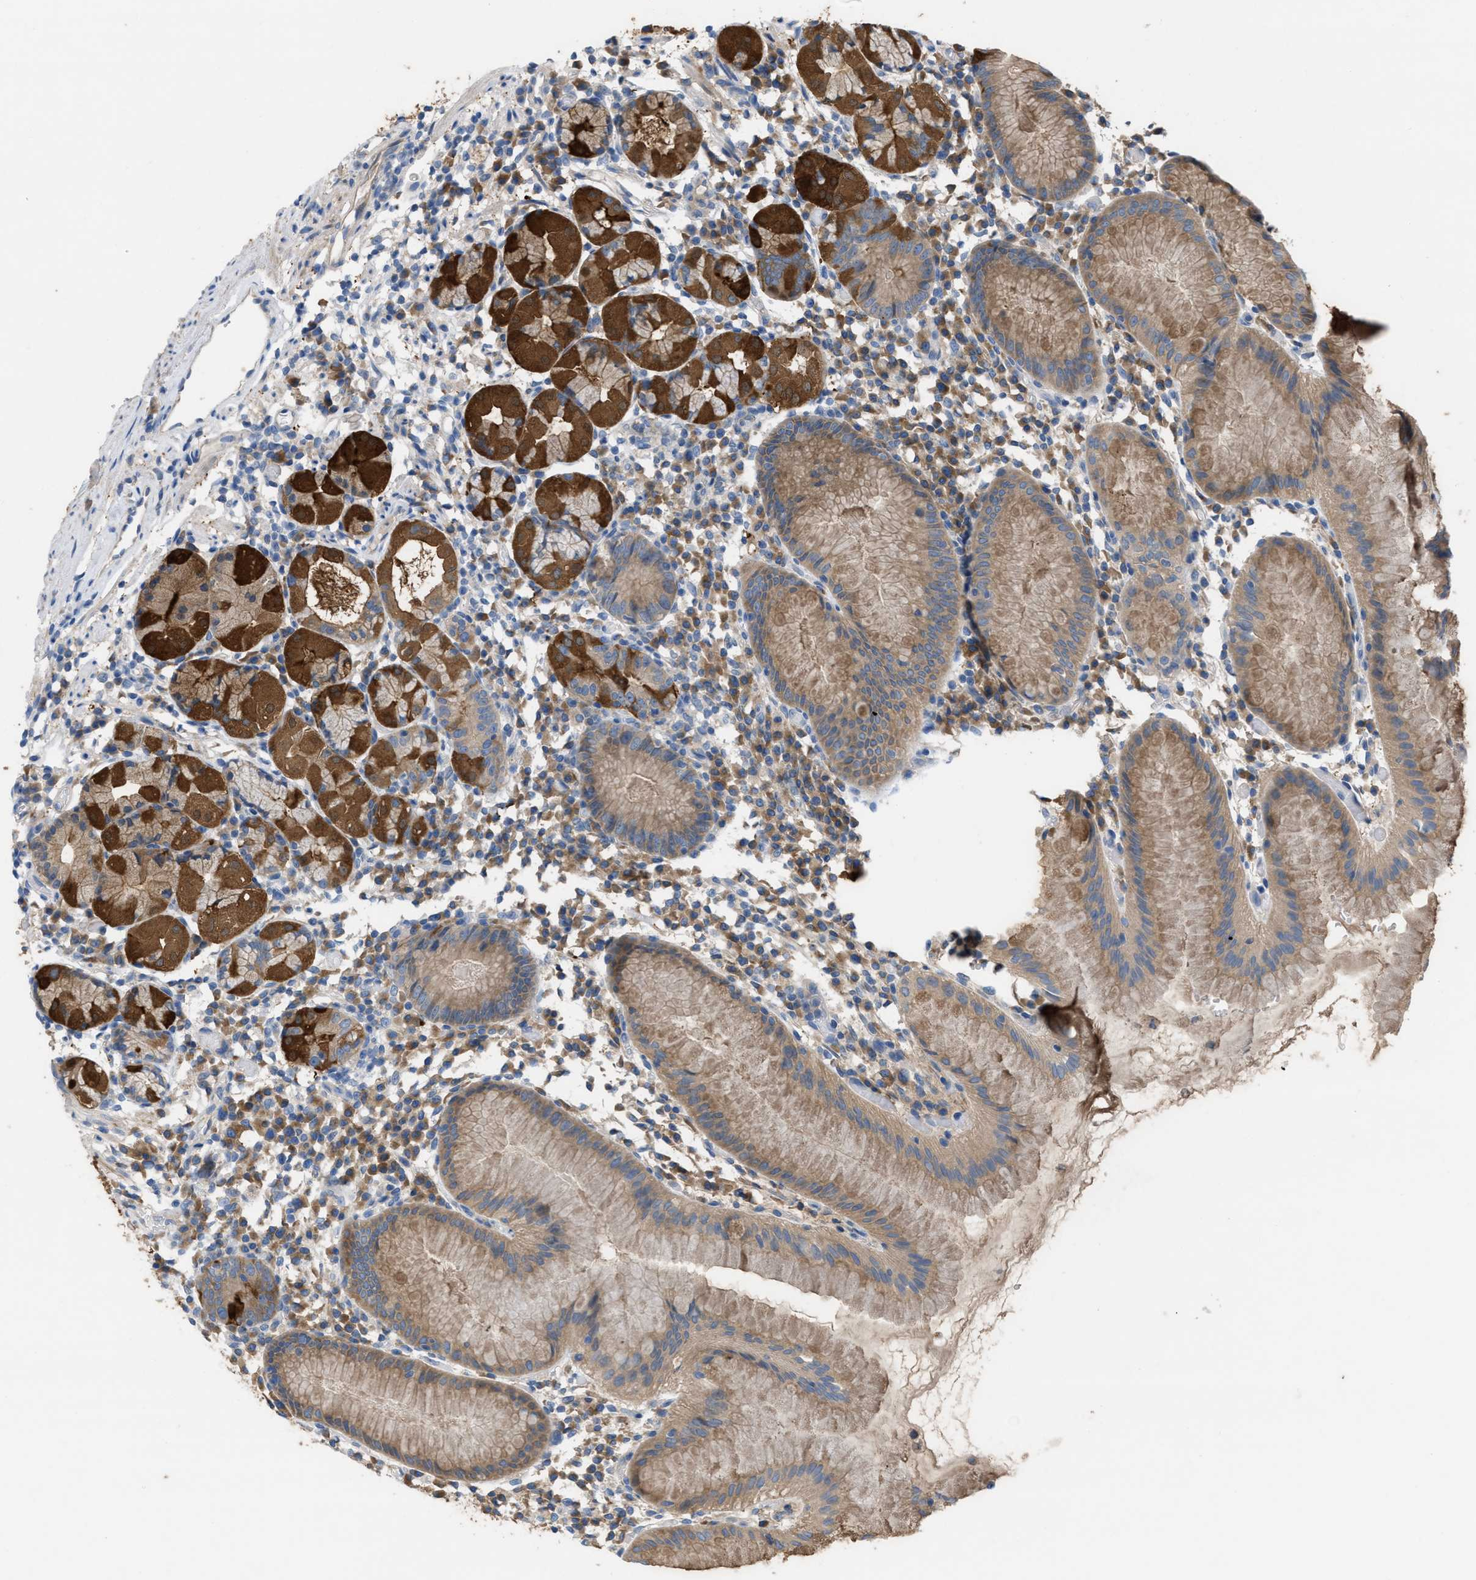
{"staining": {"intensity": "strong", "quantity": "25%-75%", "location": "cytoplasmic/membranous"}, "tissue": "stomach", "cell_type": "Glandular cells", "image_type": "normal", "snomed": [{"axis": "morphology", "description": "Normal tissue, NOS"}, {"axis": "topography", "description": "Stomach"}, {"axis": "topography", "description": "Stomach, lower"}], "caption": "A brown stain labels strong cytoplasmic/membranous positivity of a protein in glandular cells of benign stomach. Using DAB (brown) and hematoxylin (blue) stains, captured at high magnification using brightfield microscopy.", "gene": "UBA5", "patient": {"sex": "female", "age": 75}}